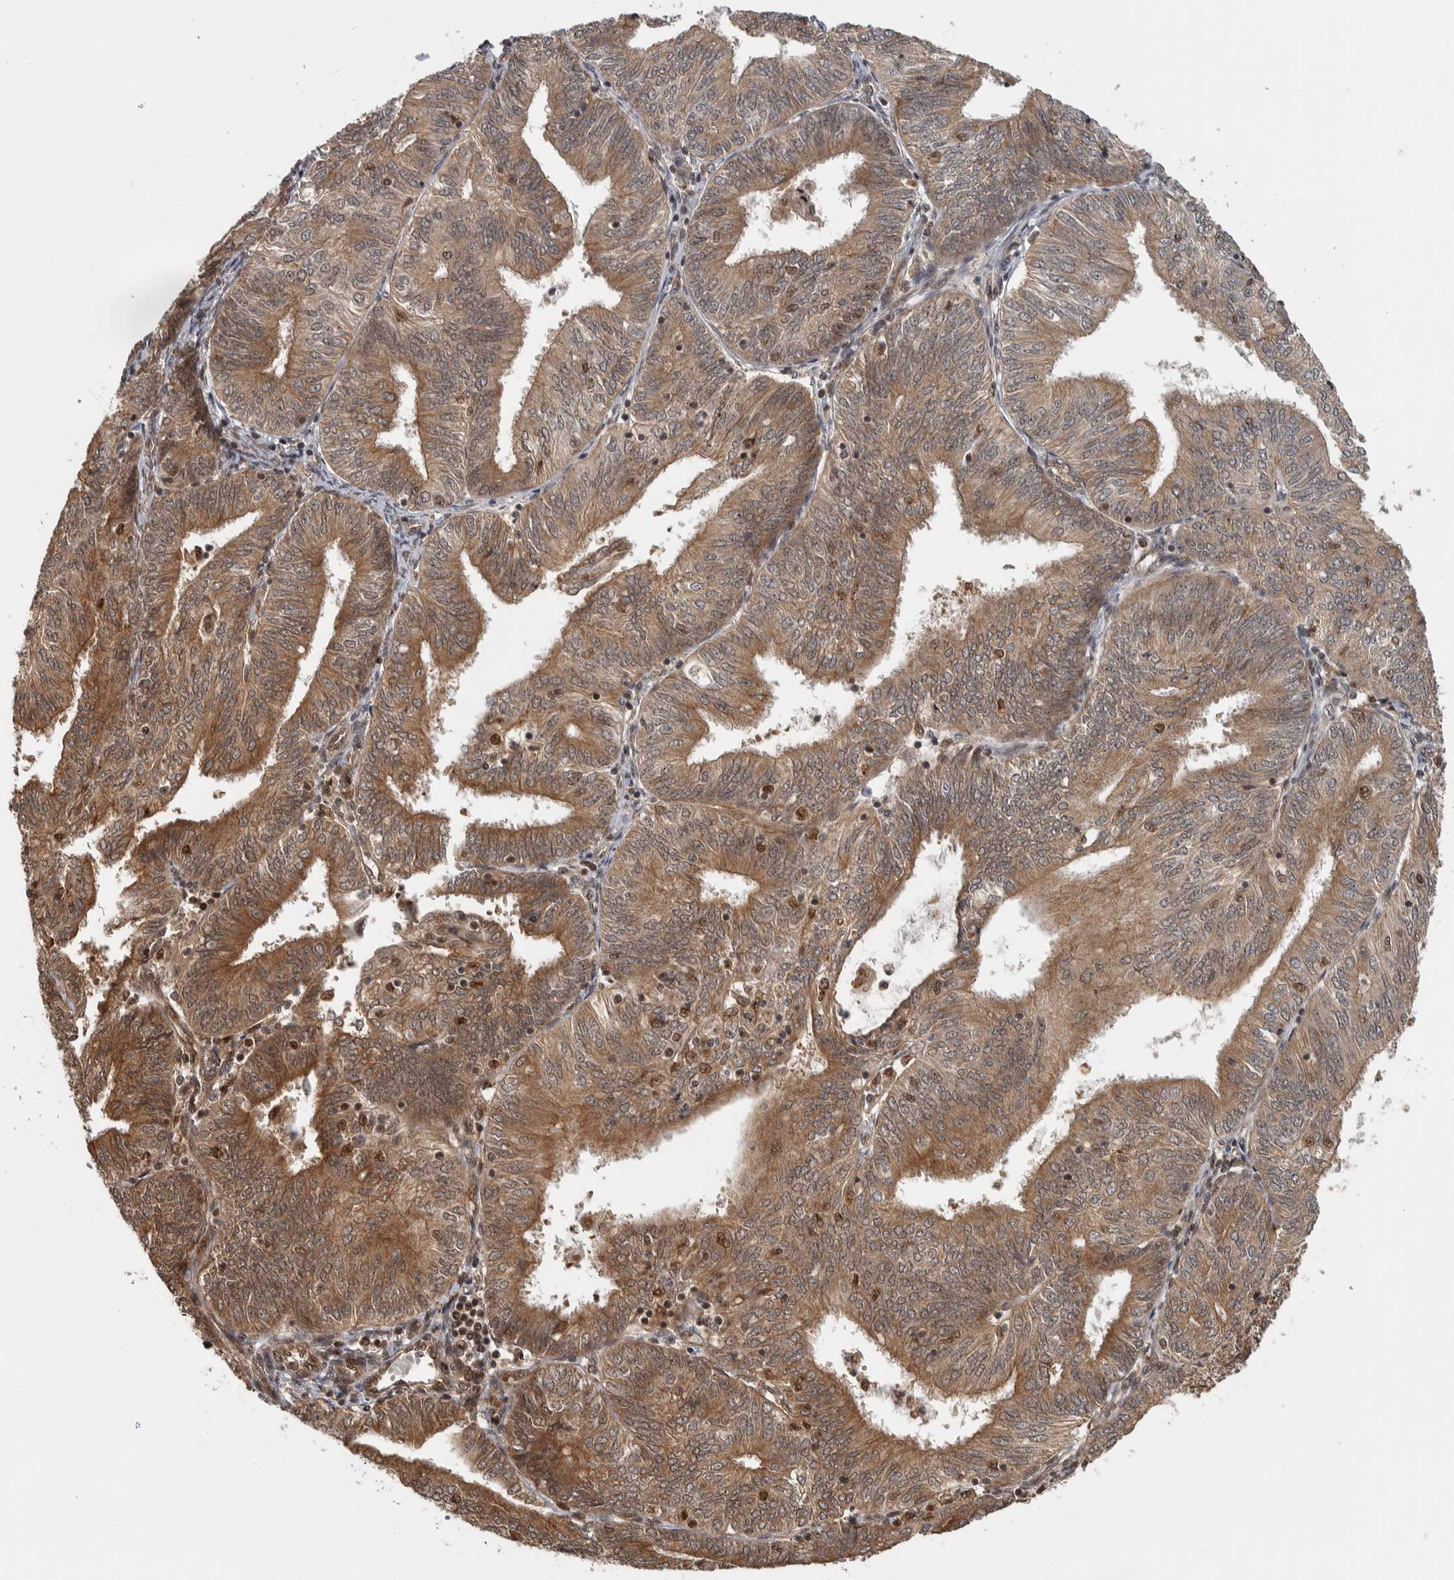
{"staining": {"intensity": "moderate", "quantity": ">75%", "location": "cytoplasmic/membranous,nuclear"}, "tissue": "endometrial cancer", "cell_type": "Tumor cells", "image_type": "cancer", "snomed": [{"axis": "morphology", "description": "Adenocarcinoma, NOS"}, {"axis": "topography", "description": "Endometrium"}], "caption": "The photomicrograph shows immunohistochemical staining of endometrial cancer. There is moderate cytoplasmic/membranous and nuclear staining is seen in about >75% of tumor cells.", "gene": "RPS6KA4", "patient": {"sex": "female", "age": 58}}